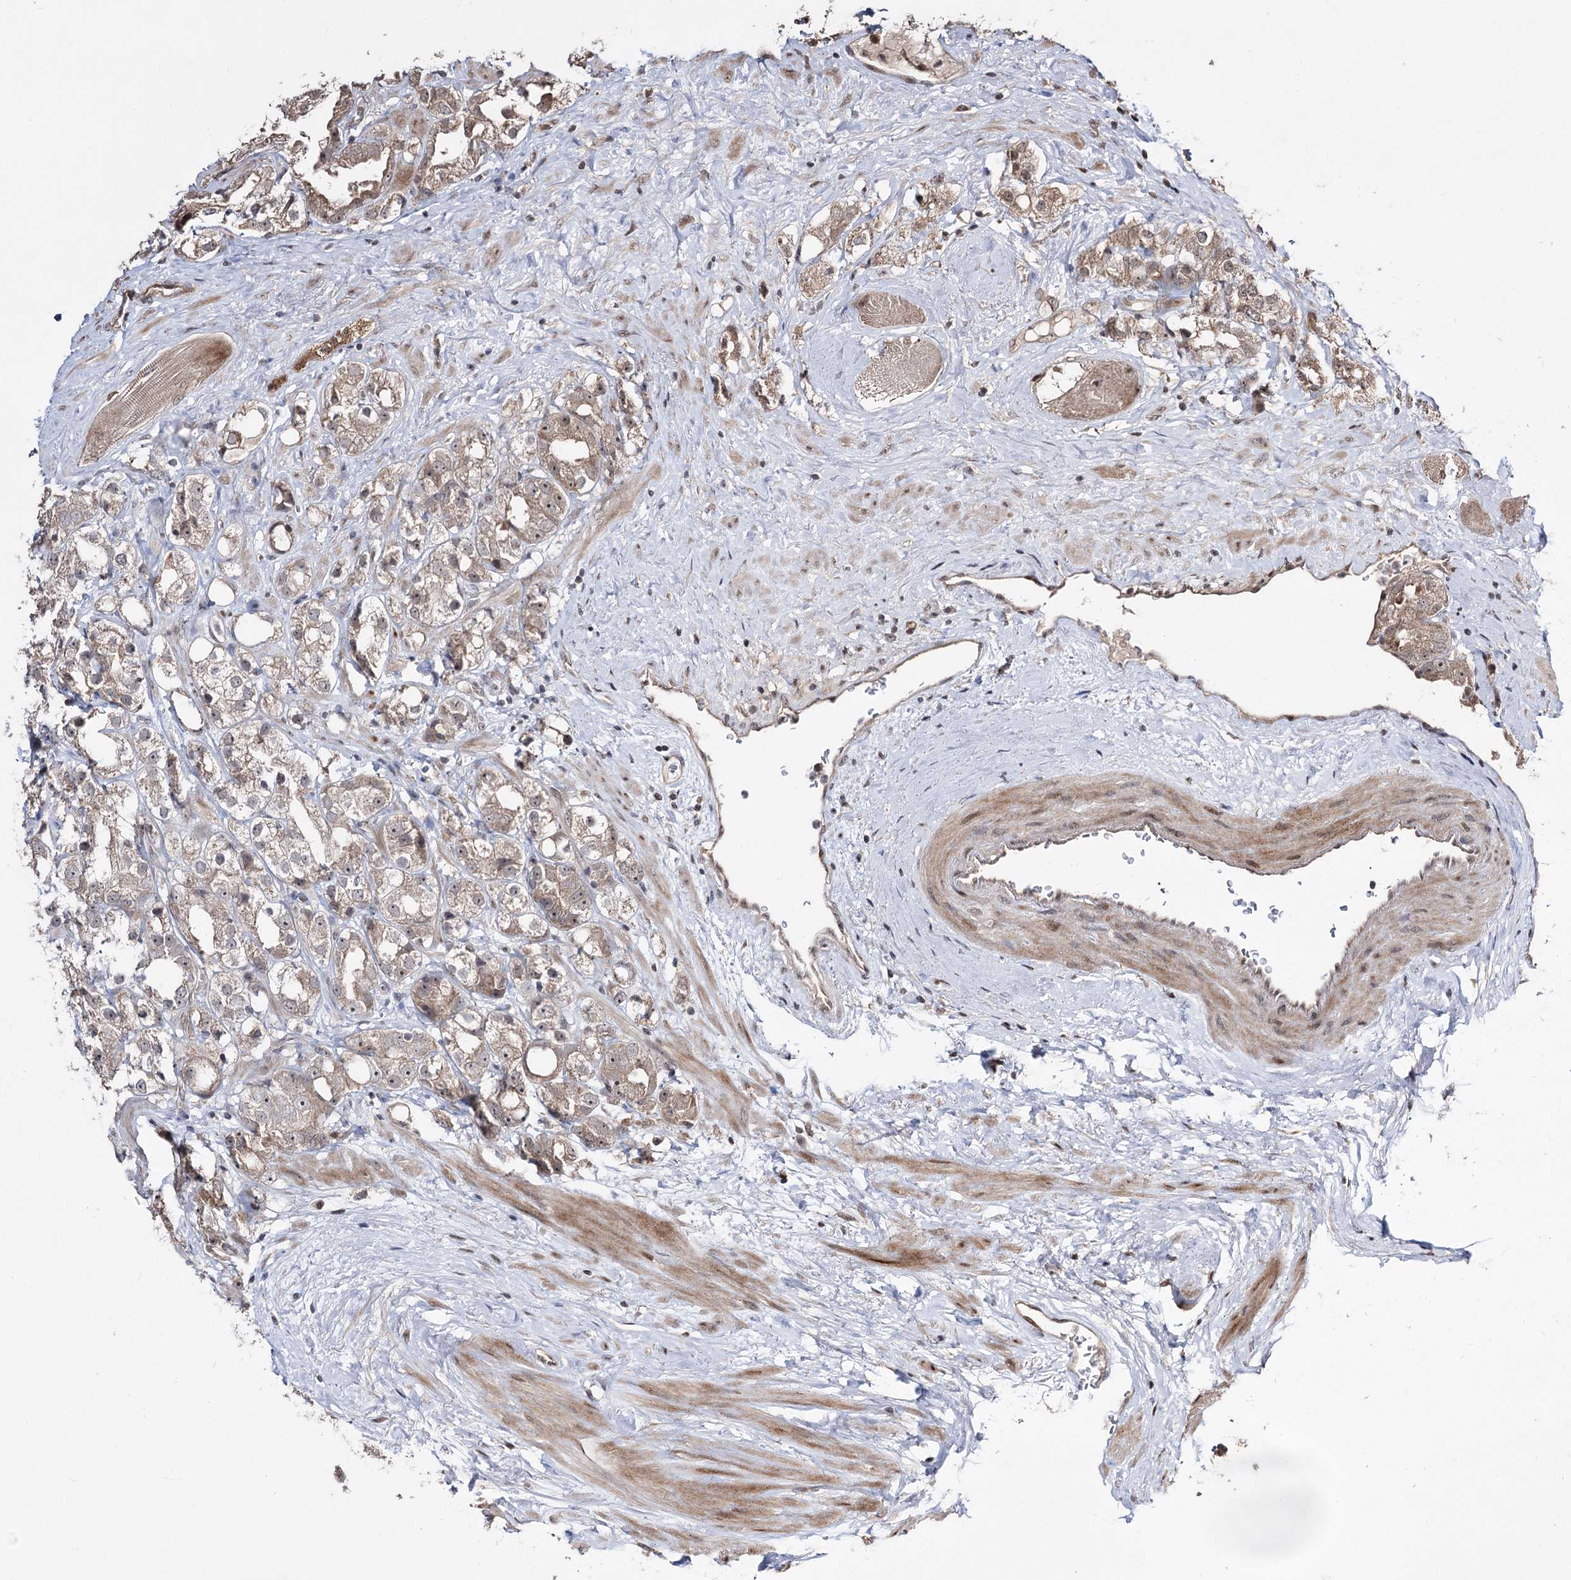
{"staining": {"intensity": "weak", "quantity": ">75%", "location": "cytoplasmic/membranous"}, "tissue": "prostate cancer", "cell_type": "Tumor cells", "image_type": "cancer", "snomed": [{"axis": "morphology", "description": "Adenocarcinoma, NOS"}, {"axis": "topography", "description": "Prostate"}], "caption": "Prostate cancer stained for a protein shows weak cytoplasmic/membranous positivity in tumor cells.", "gene": "CPNE8", "patient": {"sex": "male", "age": 79}}